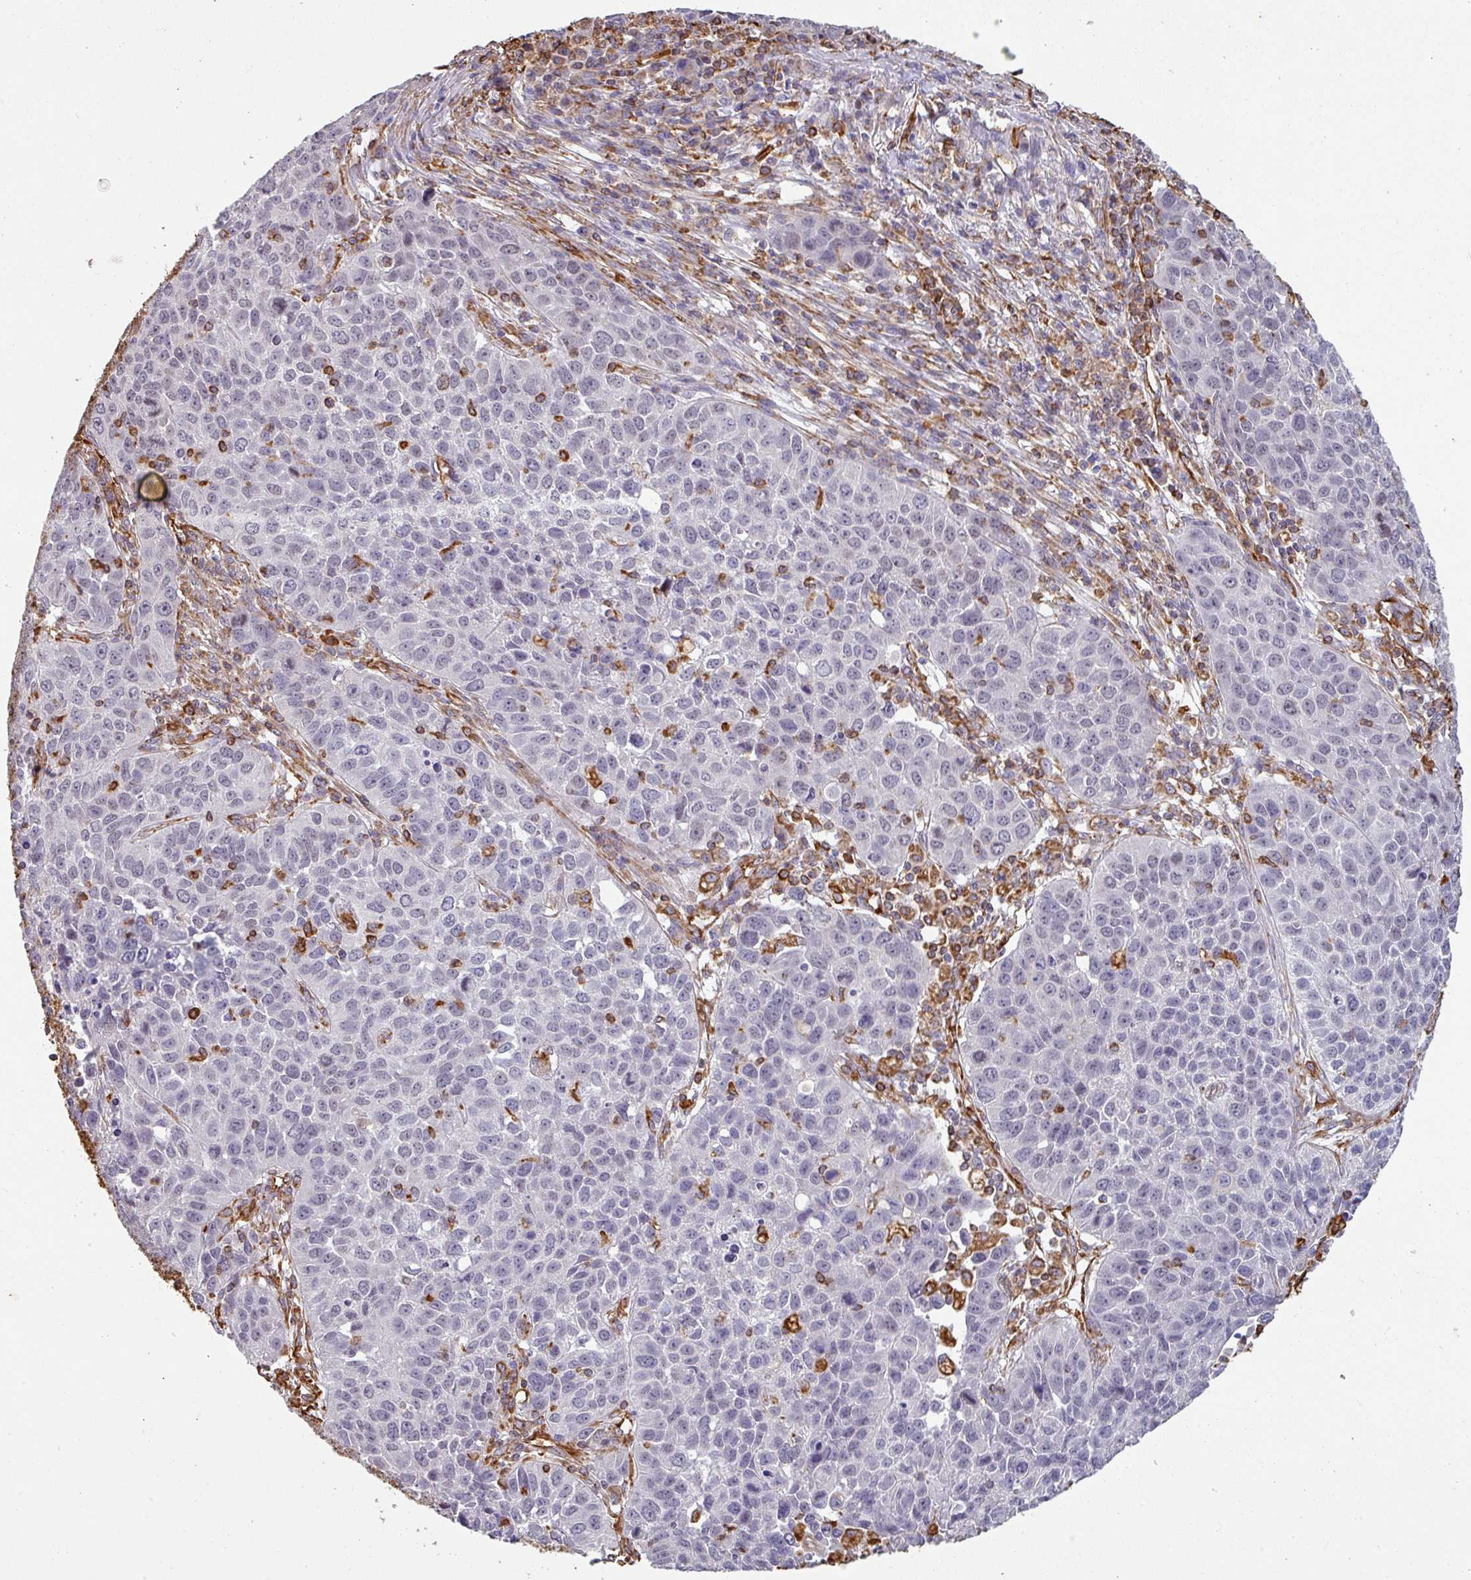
{"staining": {"intensity": "negative", "quantity": "none", "location": "none"}, "tissue": "lung cancer", "cell_type": "Tumor cells", "image_type": "cancer", "snomed": [{"axis": "morphology", "description": "Squamous cell carcinoma, NOS"}, {"axis": "topography", "description": "Lung"}], "caption": "Immunohistochemistry photomicrograph of human squamous cell carcinoma (lung) stained for a protein (brown), which demonstrates no positivity in tumor cells.", "gene": "ZNF280C", "patient": {"sex": "male", "age": 76}}